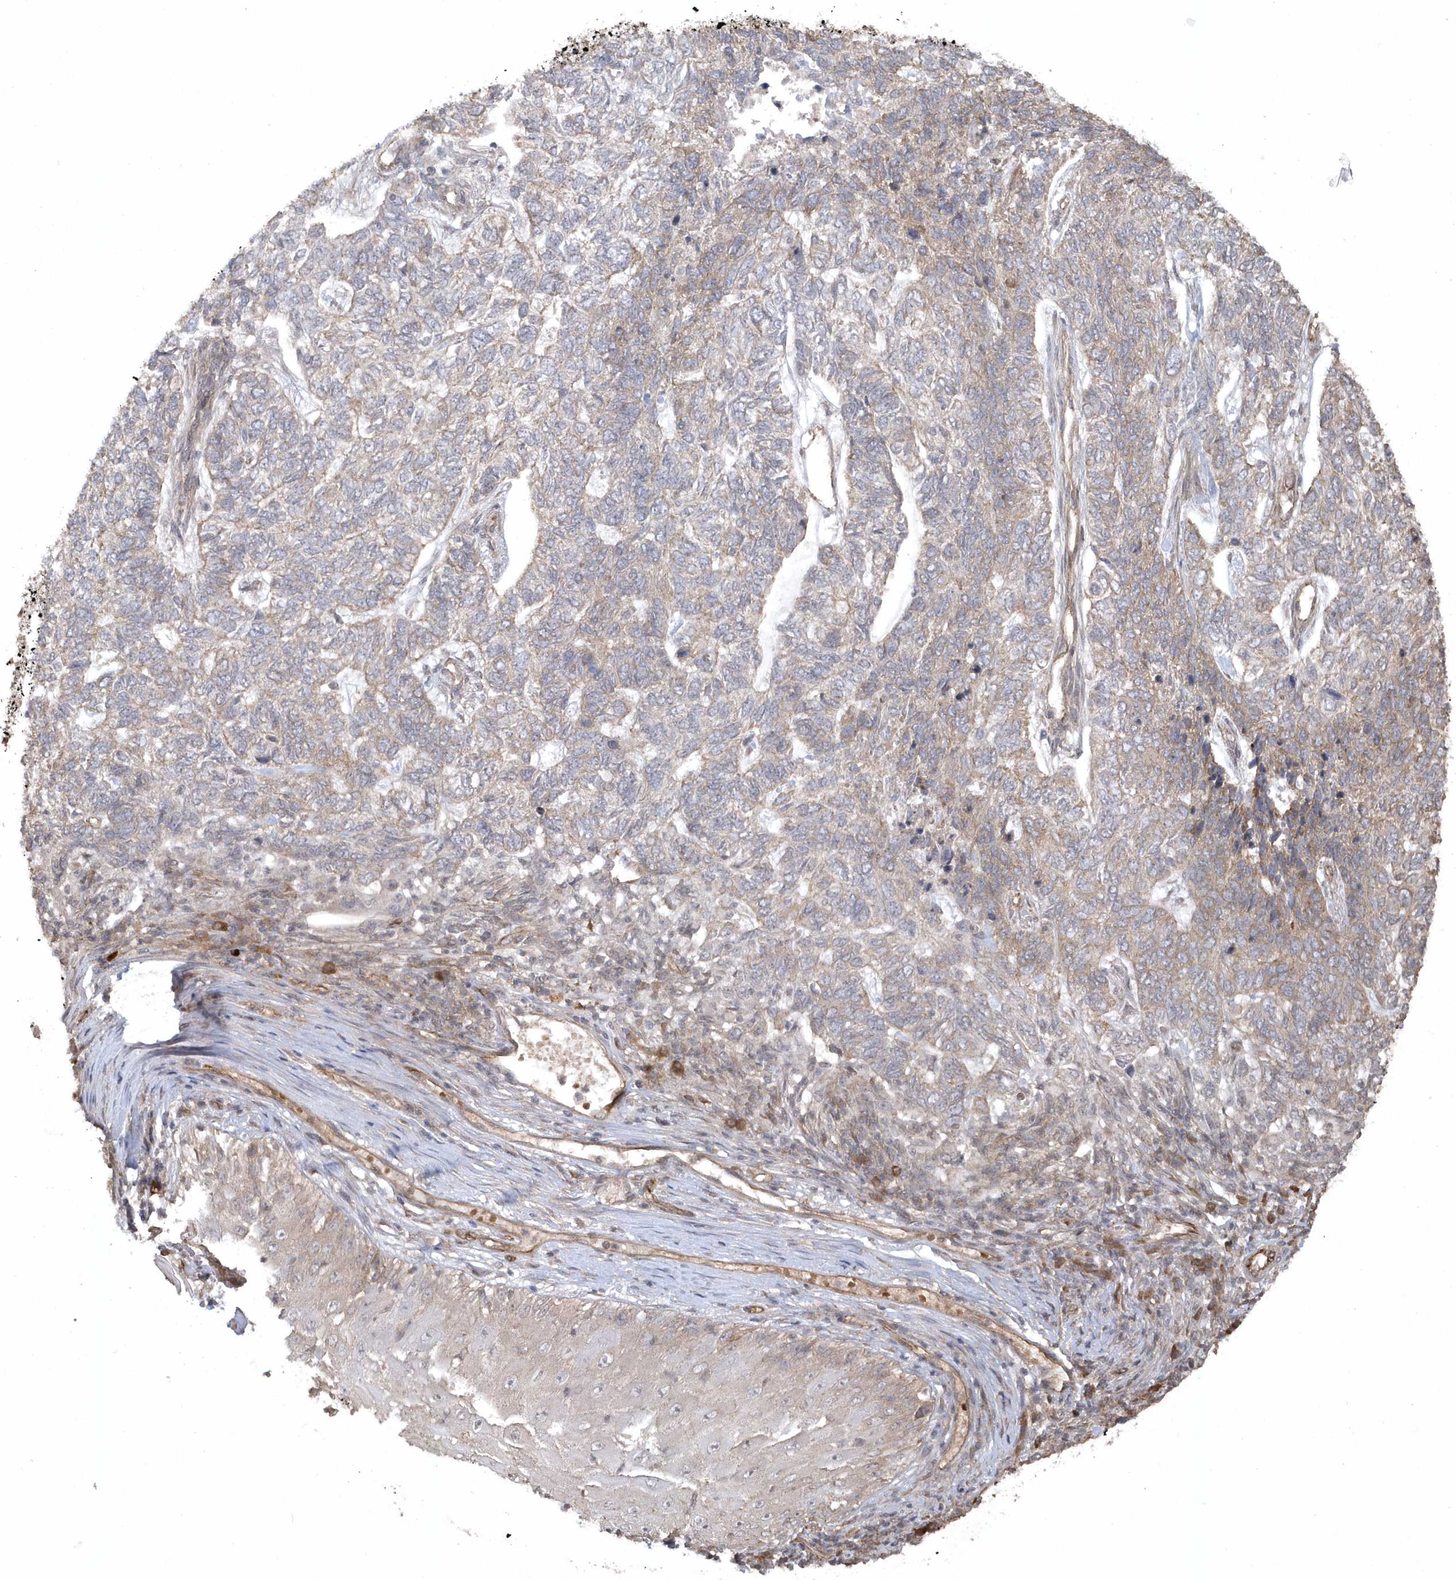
{"staining": {"intensity": "weak", "quantity": "25%-75%", "location": "cytoplasmic/membranous"}, "tissue": "skin cancer", "cell_type": "Tumor cells", "image_type": "cancer", "snomed": [{"axis": "morphology", "description": "Basal cell carcinoma"}, {"axis": "topography", "description": "Skin"}], "caption": "About 25%-75% of tumor cells in skin cancer (basal cell carcinoma) exhibit weak cytoplasmic/membranous protein expression as visualized by brown immunohistochemical staining.", "gene": "HERPUD1", "patient": {"sex": "female", "age": 65}}